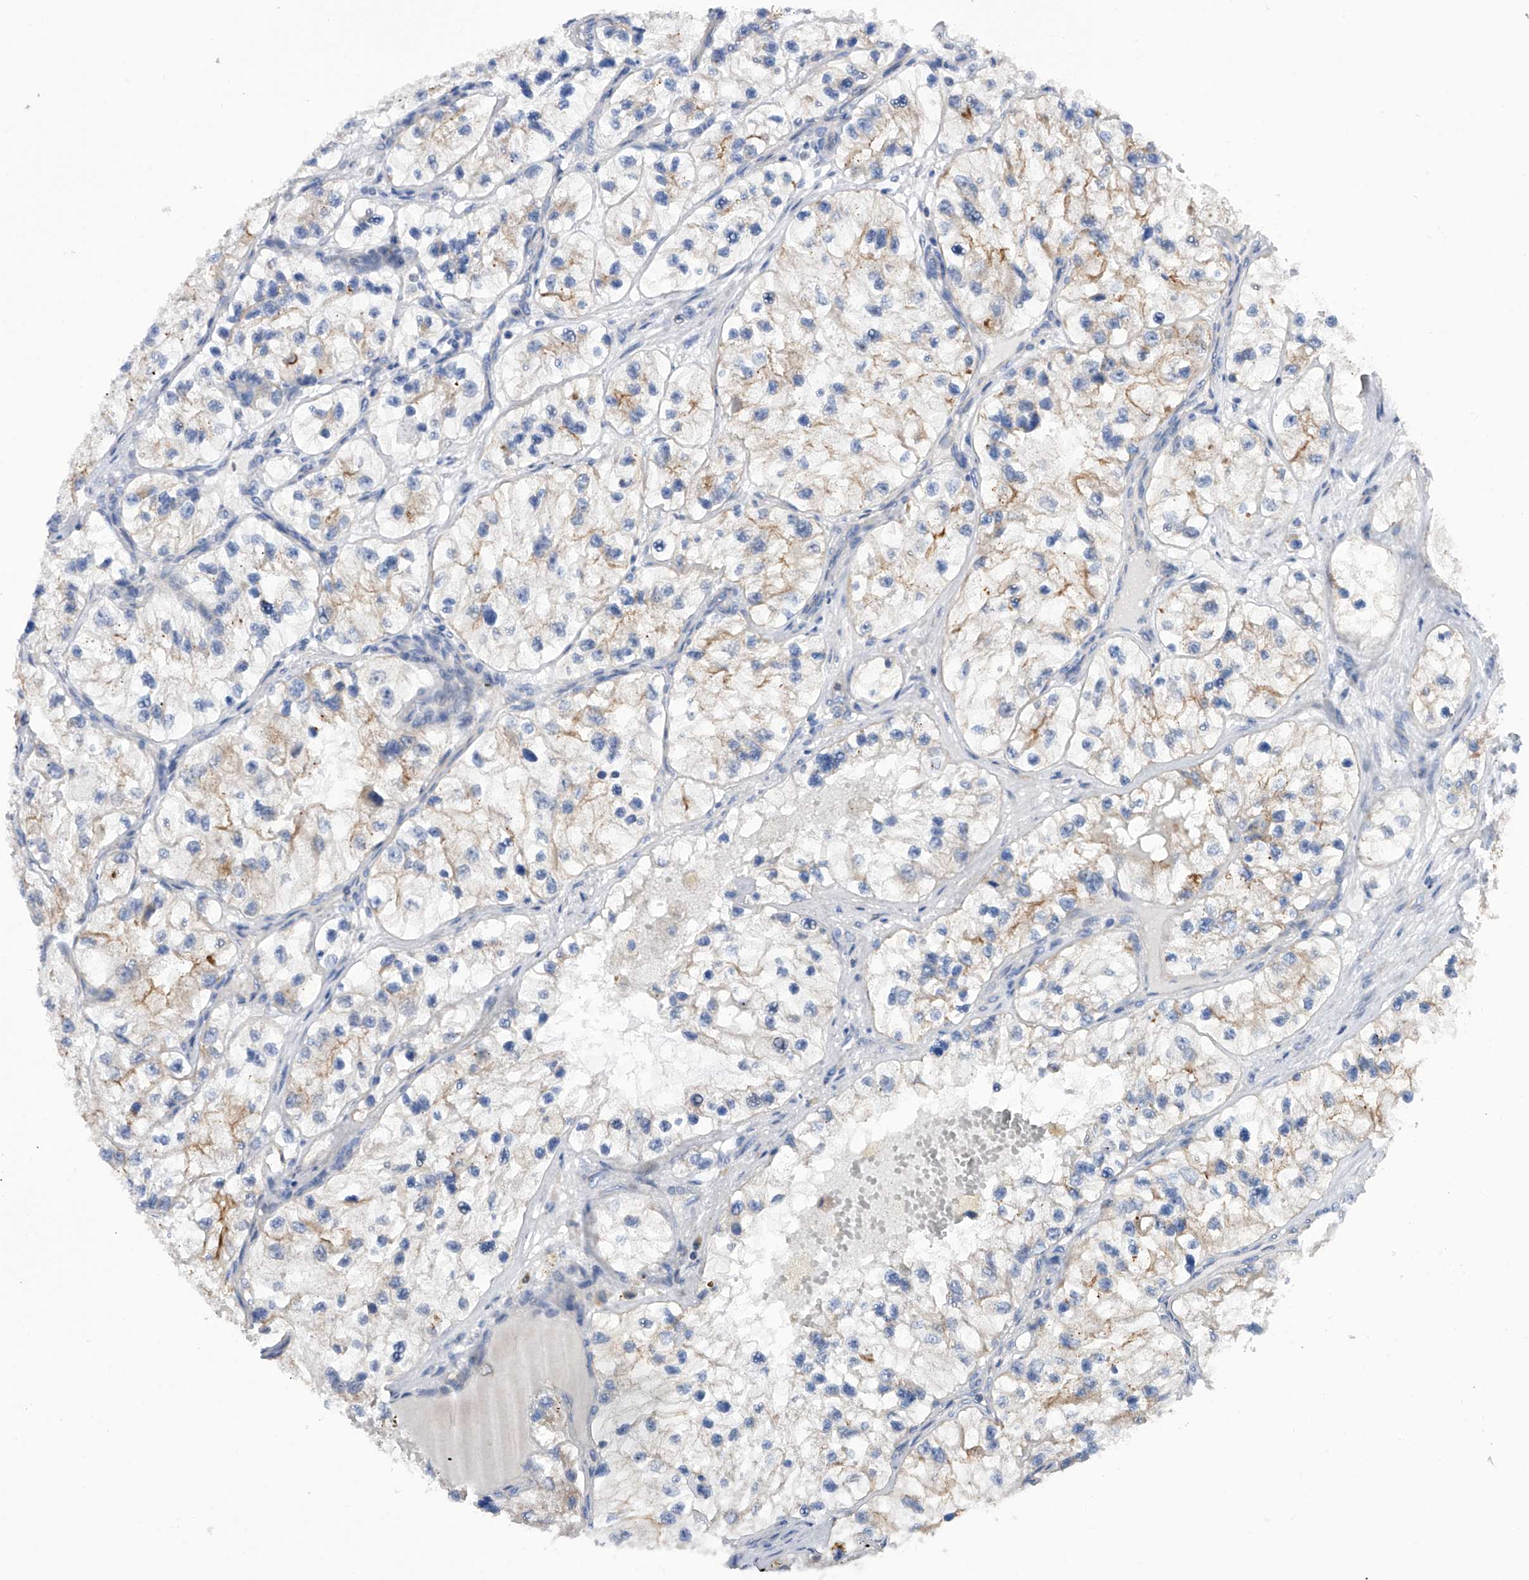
{"staining": {"intensity": "weak", "quantity": "25%-75%", "location": "cytoplasmic/membranous"}, "tissue": "renal cancer", "cell_type": "Tumor cells", "image_type": "cancer", "snomed": [{"axis": "morphology", "description": "Adenocarcinoma, NOS"}, {"axis": "topography", "description": "Kidney"}], "caption": "DAB immunohistochemical staining of adenocarcinoma (renal) exhibits weak cytoplasmic/membranous protein staining in approximately 25%-75% of tumor cells.", "gene": "MLYCD", "patient": {"sex": "female", "age": 57}}